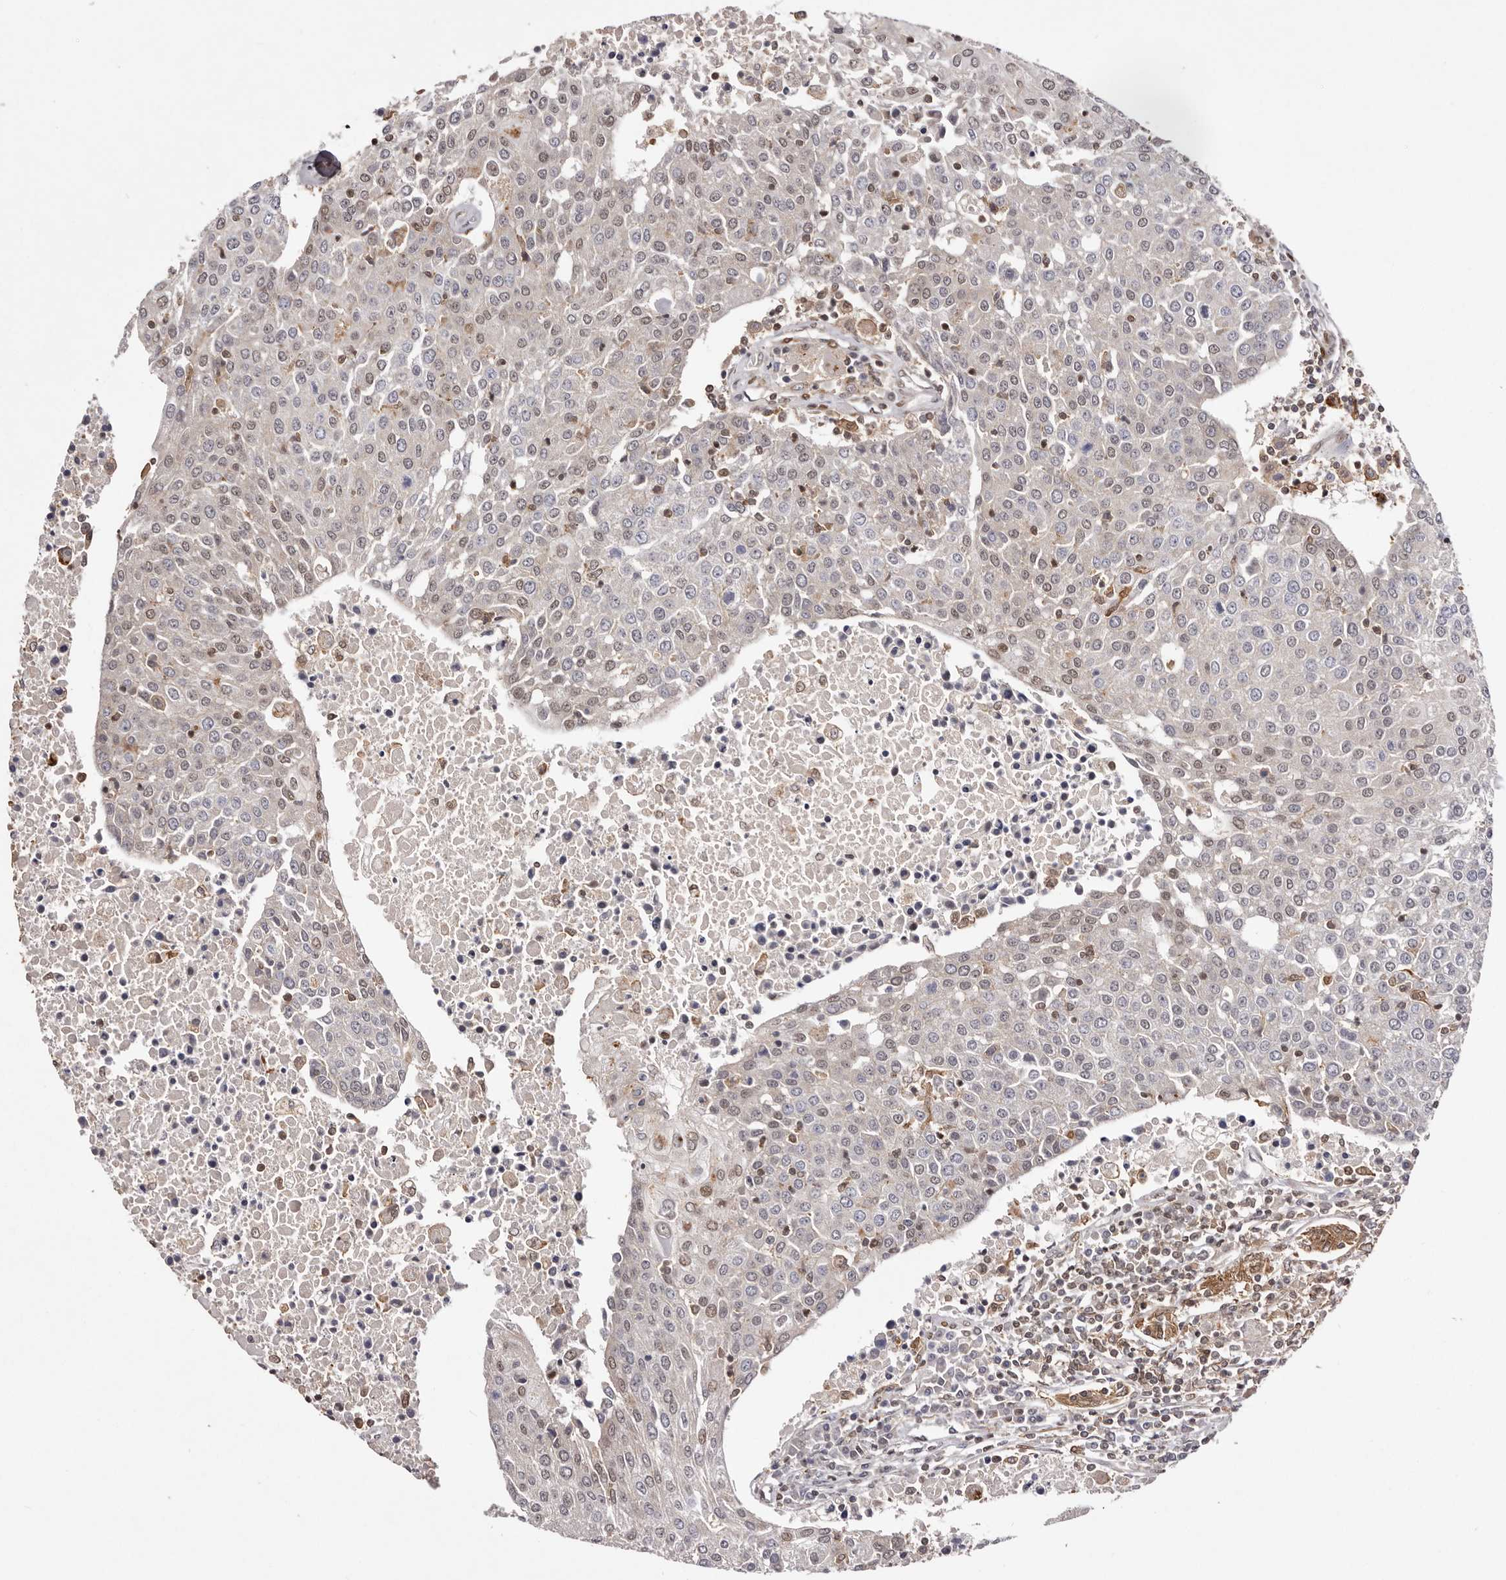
{"staining": {"intensity": "weak", "quantity": "<25%", "location": "nuclear"}, "tissue": "urothelial cancer", "cell_type": "Tumor cells", "image_type": "cancer", "snomed": [{"axis": "morphology", "description": "Urothelial carcinoma, High grade"}, {"axis": "topography", "description": "Urinary bladder"}], "caption": "Tumor cells show no significant expression in high-grade urothelial carcinoma.", "gene": "FBXO5", "patient": {"sex": "female", "age": 85}}